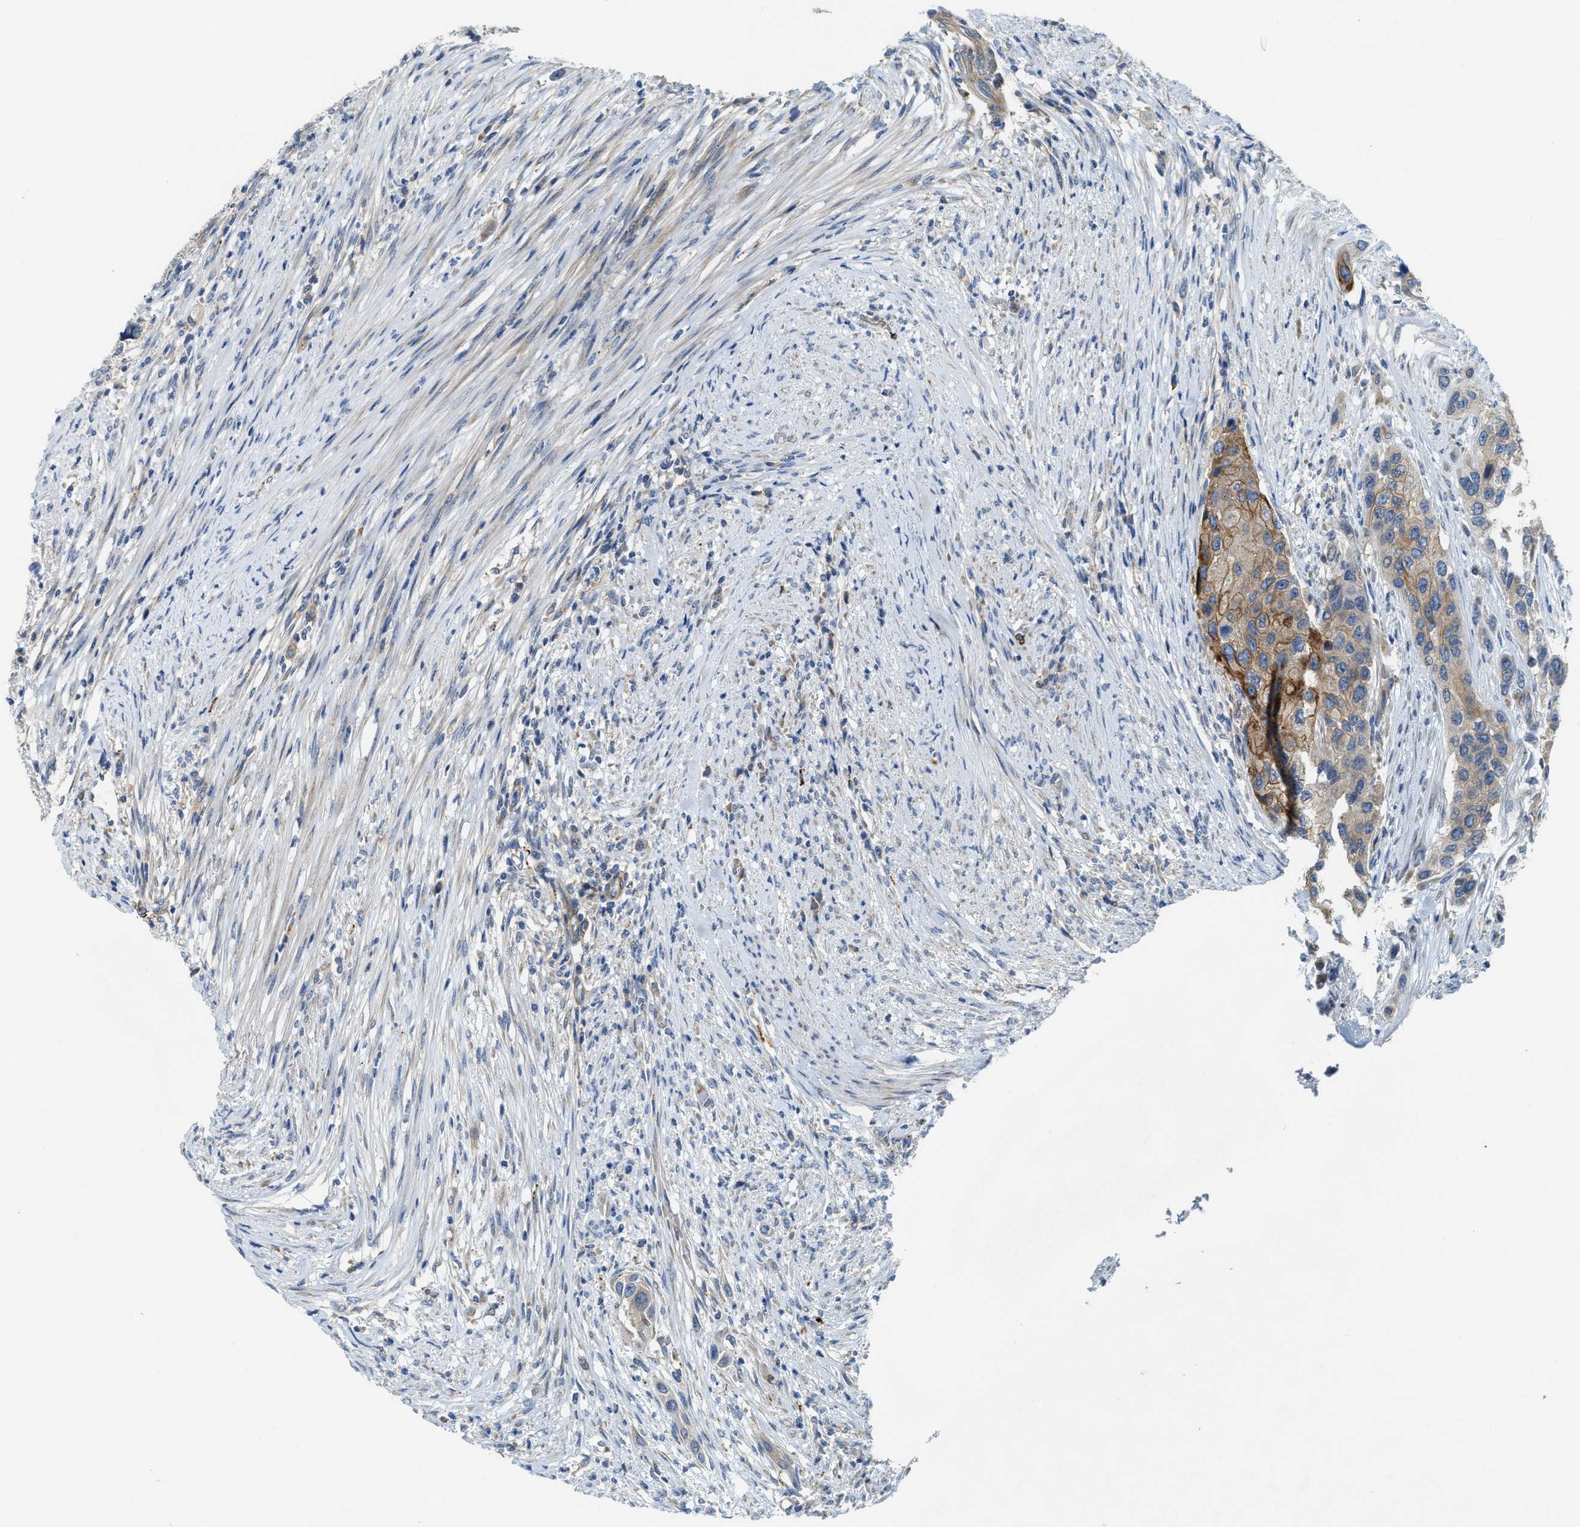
{"staining": {"intensity": "moderate", "quantity": "<25%", "location": "cytoplasmic/membranous"}, "tissue": "urothelial cancer", "cell_type": "Tumor cells", "image_type": "cancer", "snomed": [{"axis": "morphology", "description": "Urothelial carcinoma, High grade"}, {"axis": "topography", "description": "Urinary bladder"}], "caption": "Urothelial cancer tissue displays moderate cytoplasmic/membranous positivity in approximately <25% of tumor cells", "gene": "KLHDC10", "patient": {"sex": "female", "age": 56}}